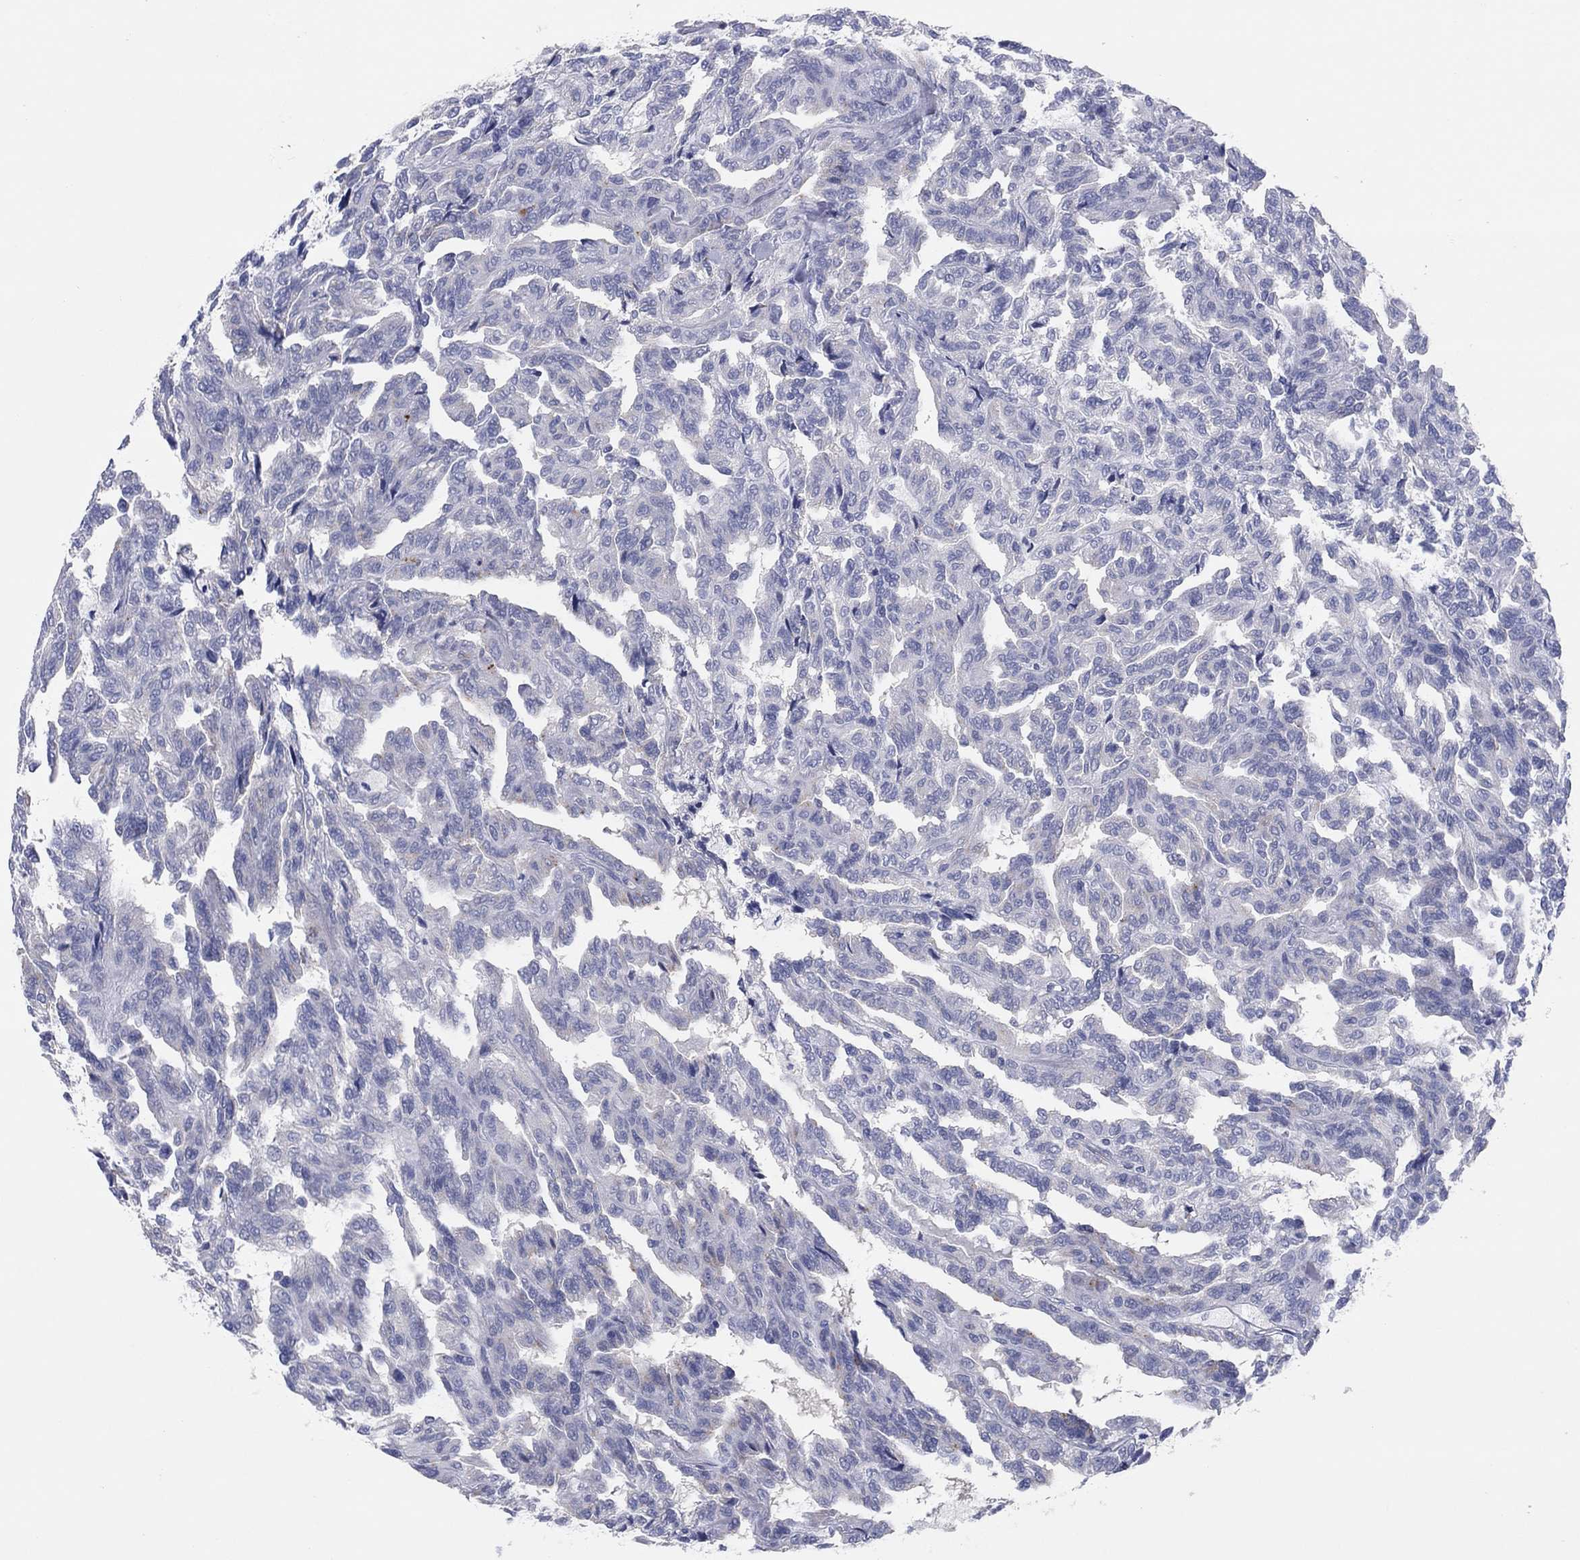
{"staining": {"intensity": "negative", "quantity": "none", "location": "none"}, "tissue": "renal cancer", "cell_type": "Tumor cells", "image_type": "cancer", "snomed": [{"axis": "morphology", "description": "Adenocarcinoma, NOS"}, {"axis": "topography", "description": "Kidney"}], "caption": "Immunohistochemistry (IHC) of human renal cancer shows no staining in tumor cells.", "gene": "CPNE6", "patient": {"sex": "male", "age": 79}}